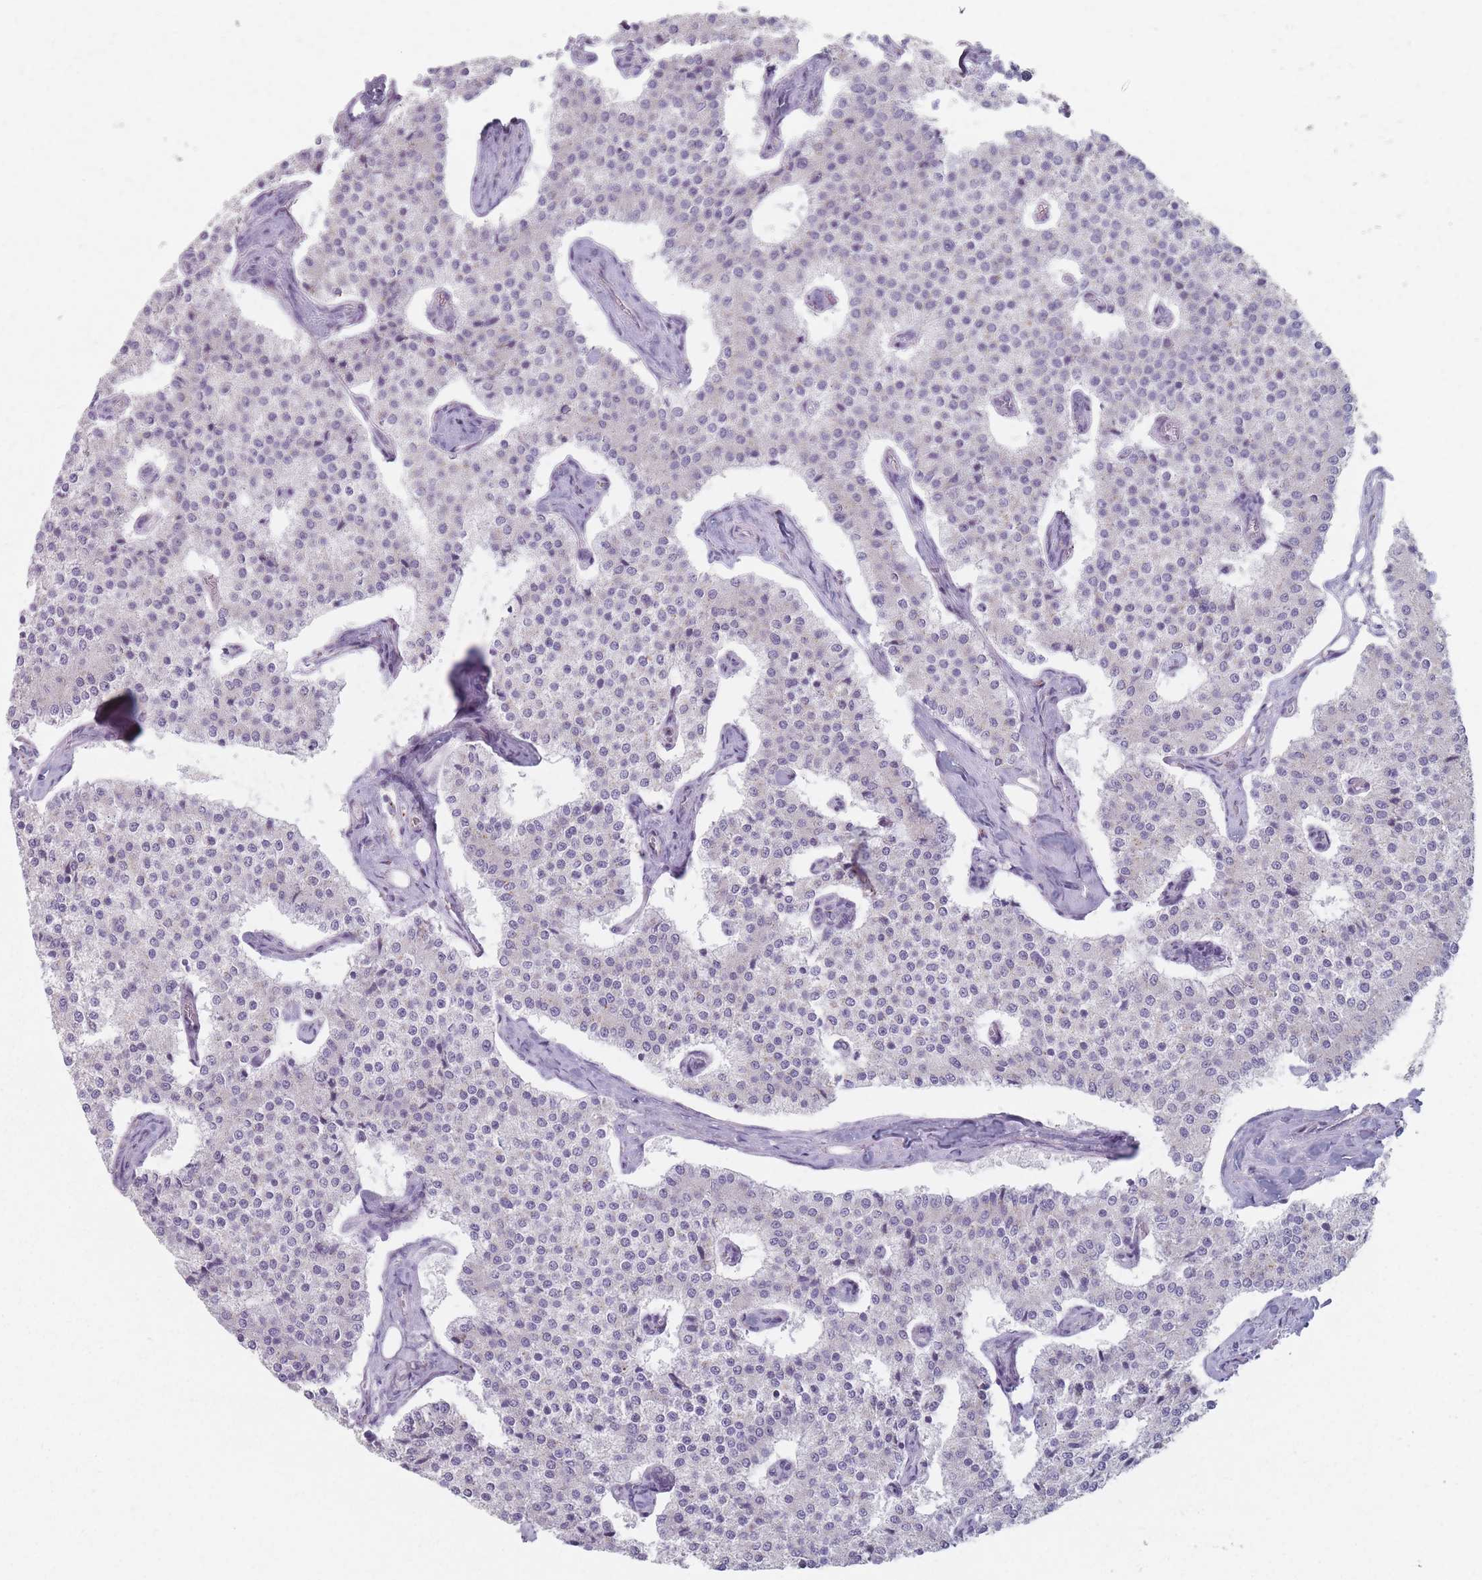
{"staining": {"intensity": "negative", "quantity": "none", "location": "none"}, "tissue": "carcinoid", "cell_type": "Tumor cells", "image_type": "cancer", "snomed": [{"axis": "morphology", "description": "Carcinoid, malignant, NOS"}, {"axis": "topography", "description": "Colon"}], "caption": "IHC image of neoplastic tissue: human carcinoid stained with DAB (3,3'-diaminobenzidine) displays no significant protein expression in tumor cells. (Stains: DAB IHC with hematoxylin counter stain, Microscopy: brightfield microscopy at high magnification).", "gene": "AKAIN1", "patient": {"sex": "female", "age": 52}}